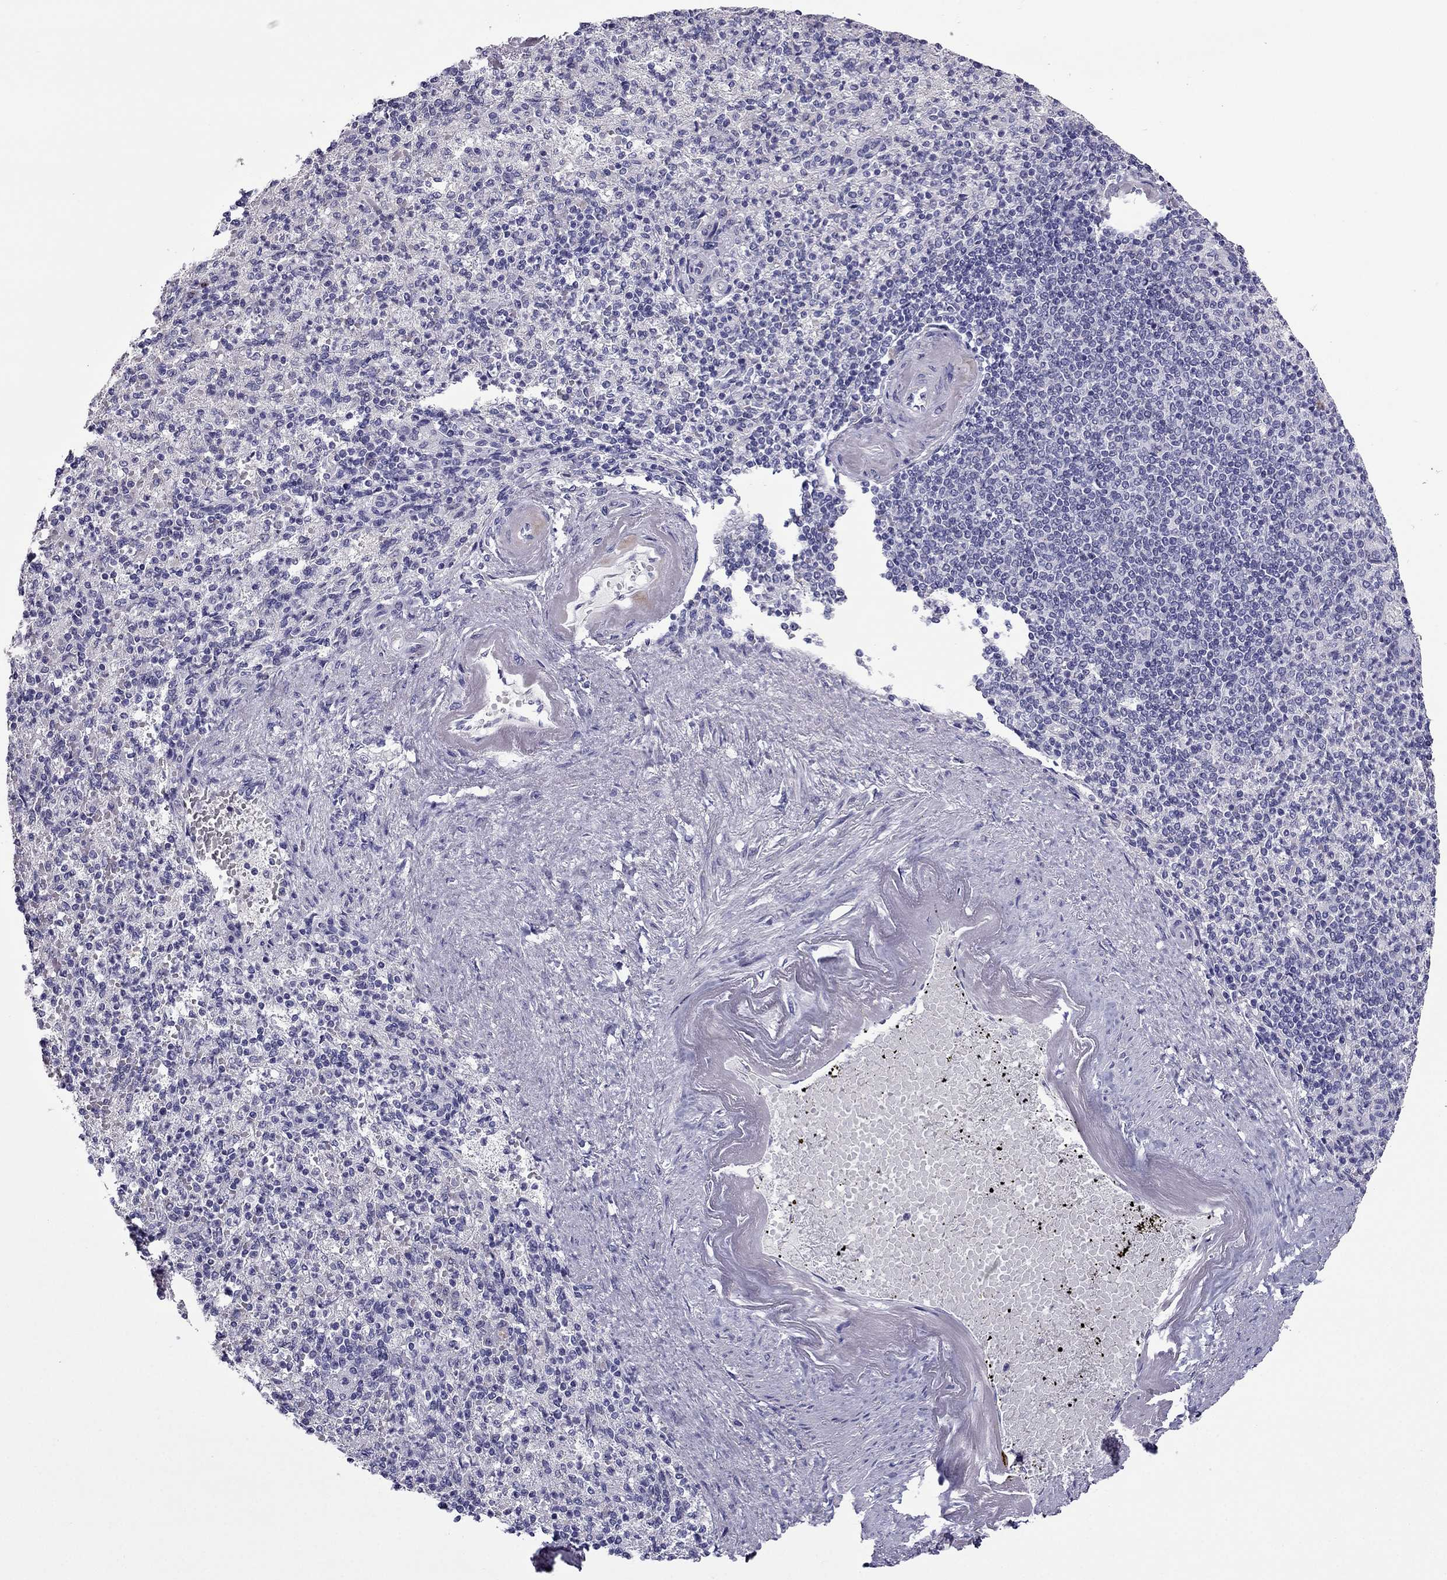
{"staining": {"intensity": "negative", "quantity": "none", "location": "none"}, "tissue": "spleen", "cell_type": "Cells in red pulp", "image_type": "normal", "snomed": [{"axis": "morphology", "description": "Normal tissue, NOS"}, {"axis": "topography", "description": "Spleen"}], "caption": "Immunohistochemistry (IHC) micrograph of unremarkable spleen: spleen stained with DAB demonstrates no significant protein positivity in cells in red pulp. The staining is performed using DAB (3,3'-diaminobenzidine) brown chromogen with nuclei counter-stained in using hematoxylin.", "gene": "MYBPH", "patient": {"sex": "female", "age": 74}}